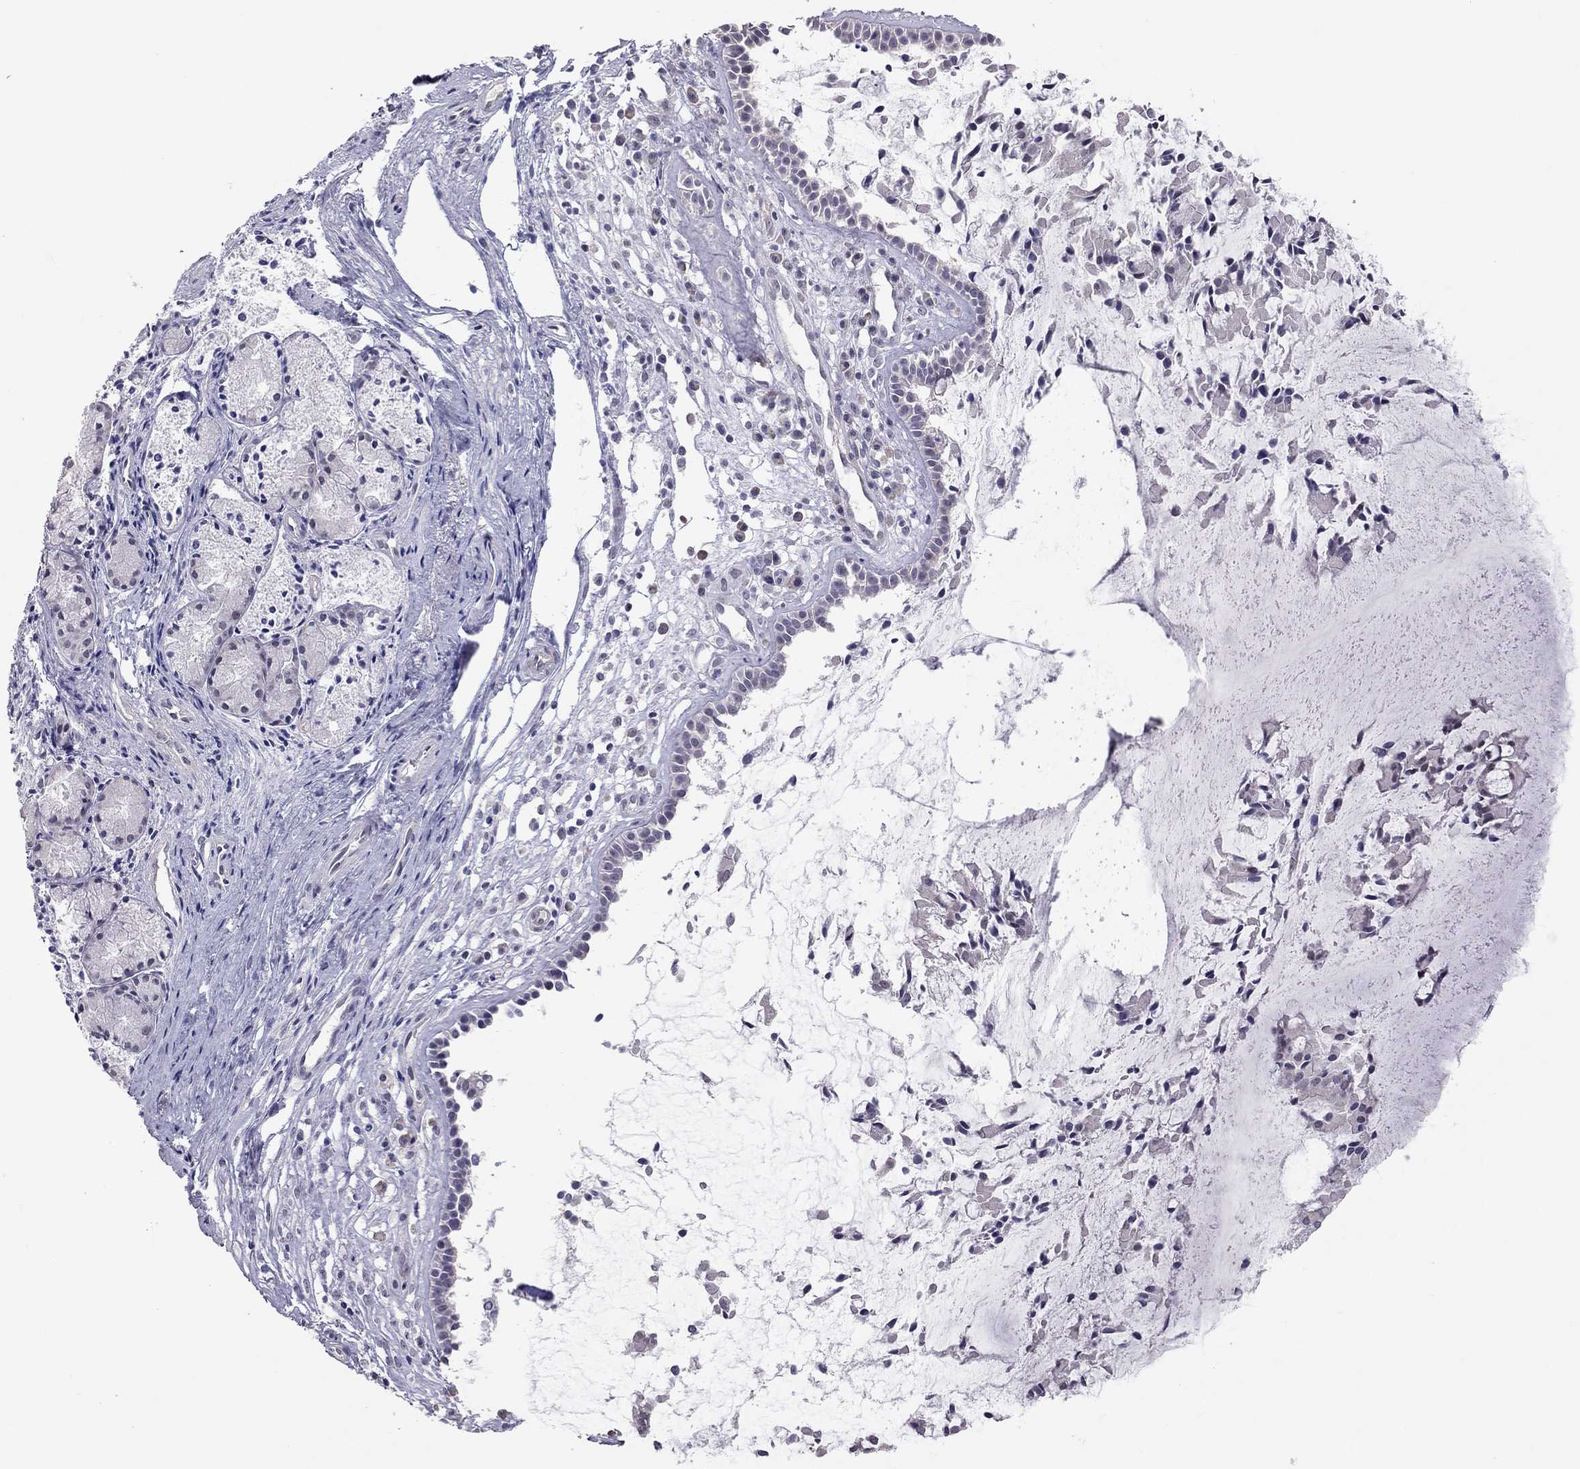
{"staining": {"intensity": "weak", "quantity": "<25%", "location": "cytoplasmic/membranous"}, "tissue": "nasopharynx", "cell_type": "Respiratory epithelial cells", "image_type": "normal", "snomed": [{"axis": "morphology", "description": "Normal tissue, NOS"}, {"axis": "topography", "description": "Nasopharynx"}], "caption": "Immunohistochemistry of unremarkable nasopharynx displays no expression in respiratory epithelial cells. (DAB immunohistochemistry (IHC) visualized using brightfield microscopy, high magnification).", "gene": "HSF2BP", "patient": {"sex": "female", "age": 47}}